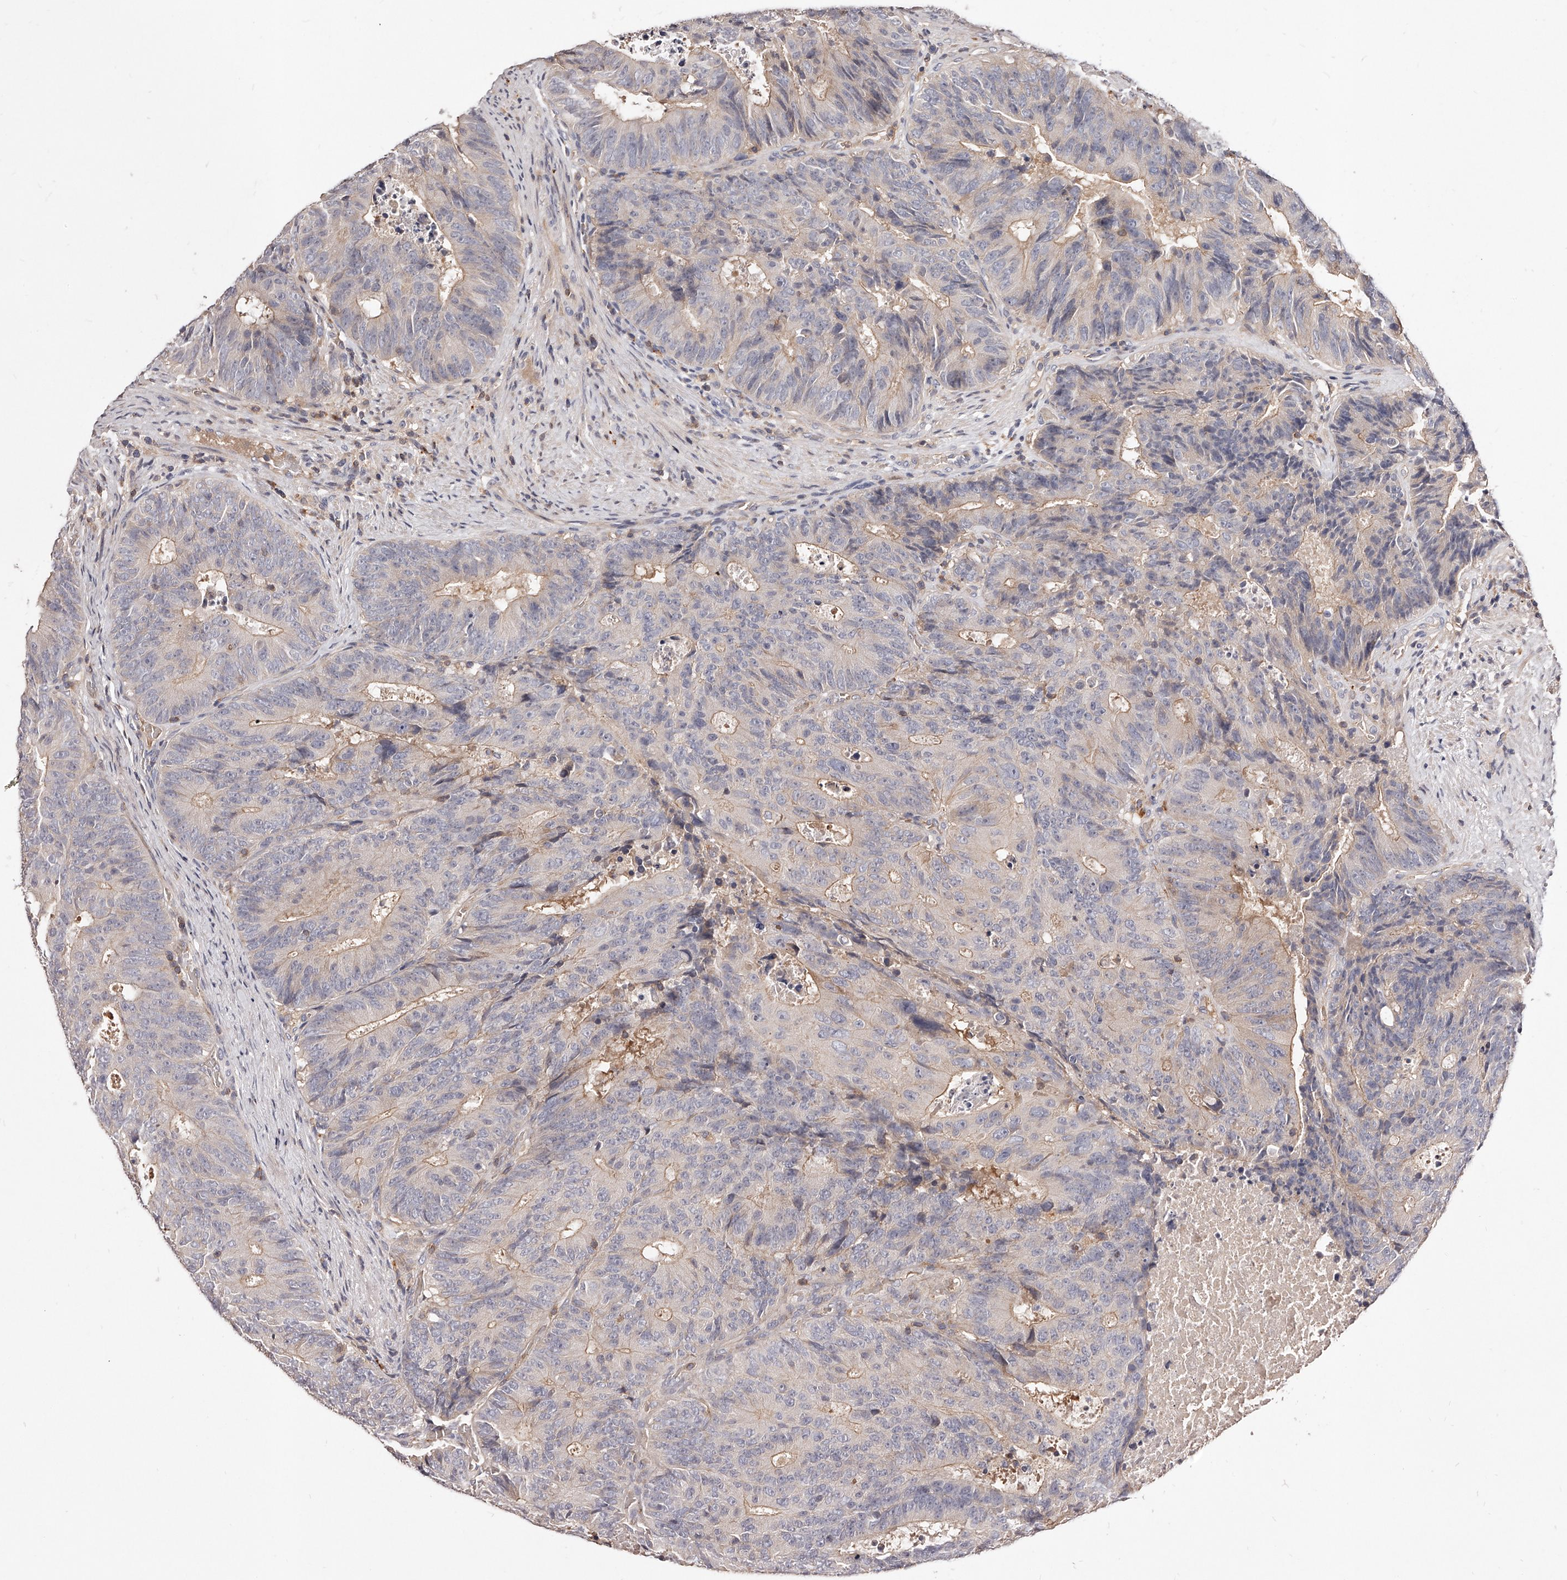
{"staining": {"intensity": "weak", "quantity": "<25%", "location": "cytoplasmic/membranous"}, "tissue": "colorectal cancer", "cell_type": "Tumor cells", "image_type": "cancer", "snomed": [{"axis": "morphology", "description": "Adenocarcinoma, NOS"}, {"axis": "topography", "description": "Colon"}], "caption": "Micrograph shows no significant protein expression in tumor cells of adenocarcinoma (colorectal). (Stains: DAB immunohistochemistry (IHC) with hematoxylin counter stain, Microscopy: brightfield microscopy at high magnification).", "gene": "PHACTR1", "patient": {"sex": "male", "age": 87}}